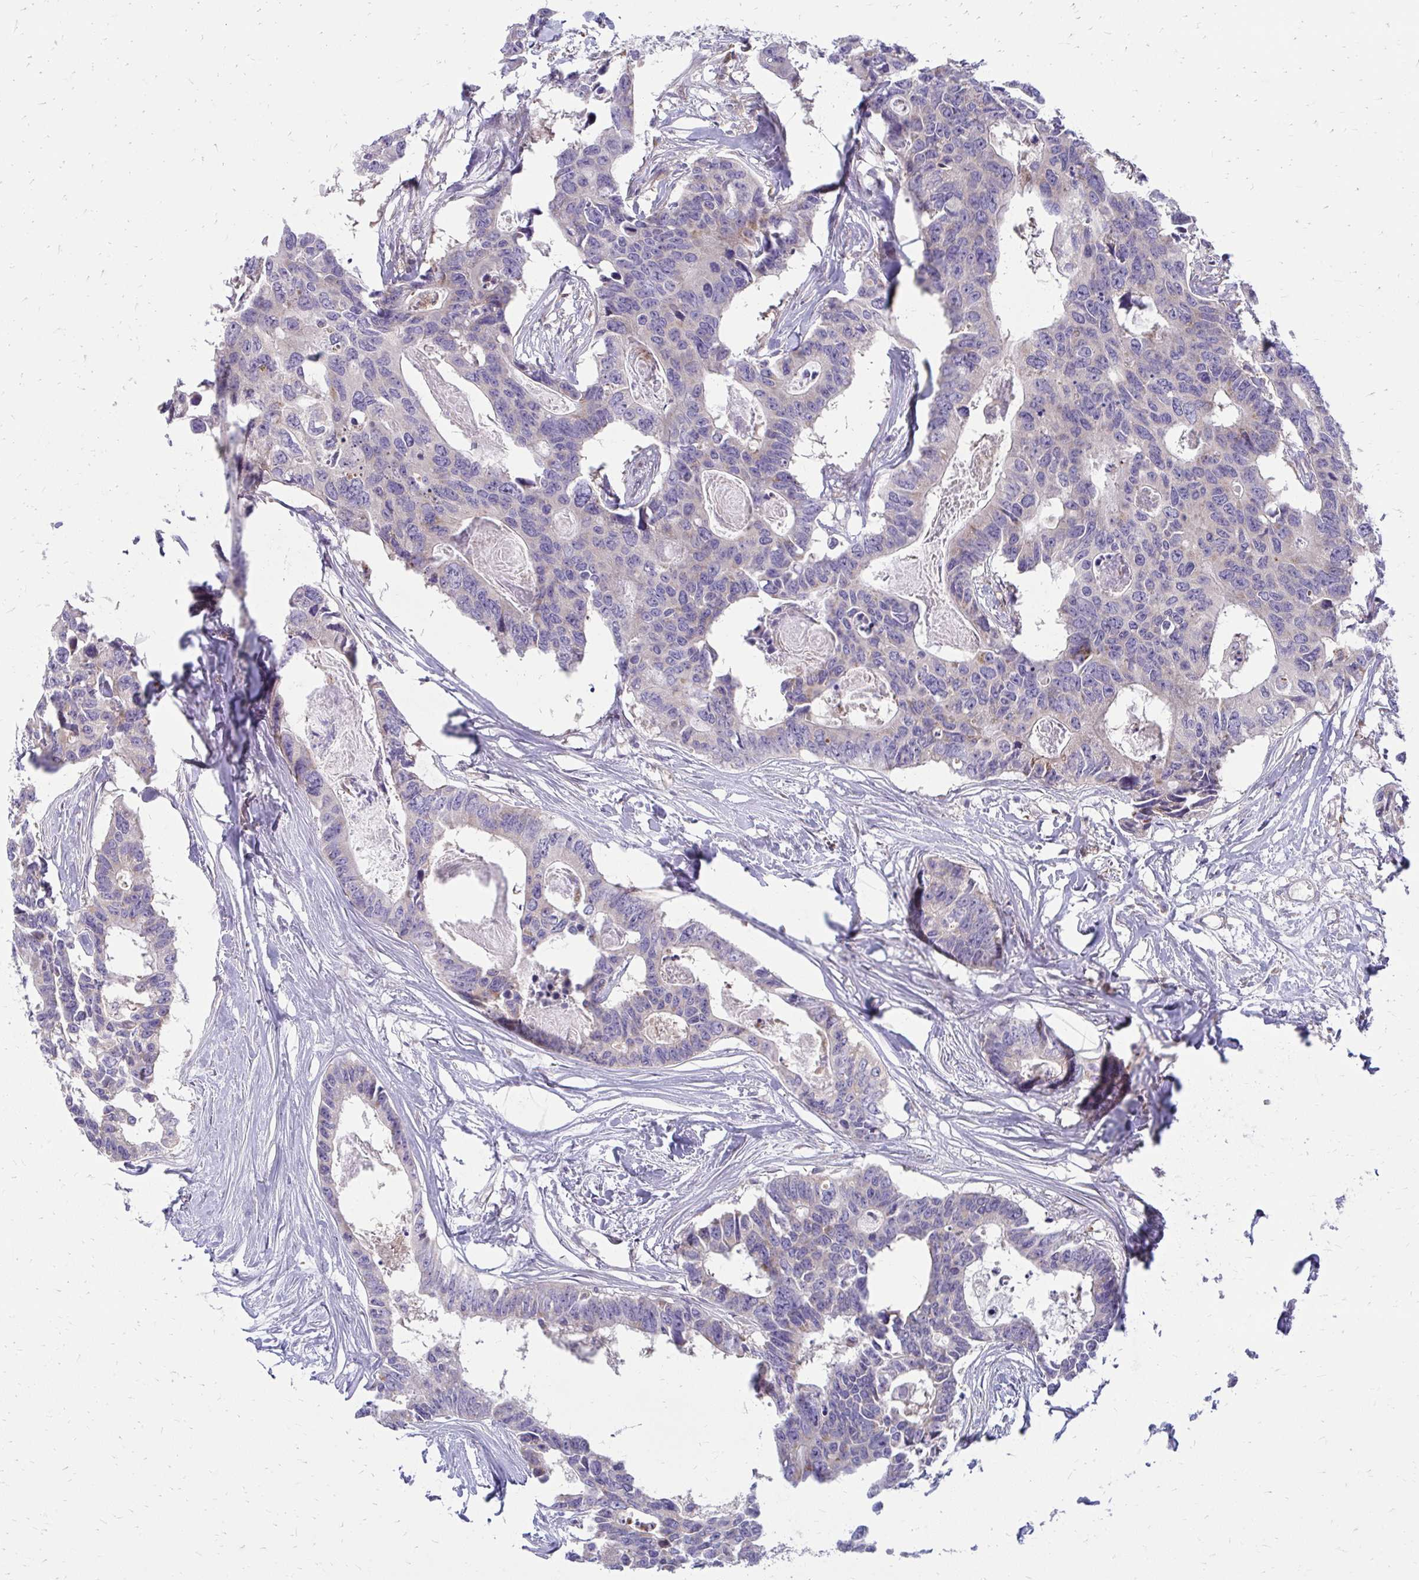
{"staining": {"intensity": "moderate", "quantity": "<25%", "location": "cytoplasmic/membranous"}, "tissue": "colorectal cancer", "cell_type": "Tumor cells", "image_type": "cancer", "snomed": [{"axis": "morphology", "description": "Adenocarcinoma, NOS"}, {"axis": "topography", "description": "Rectum"}], "caption": "Colorectal cancer (adenocarcinoma) tissue demonstrates moderate cytoplasmic/membranous staining in approximately <25% of tumor cells The staining is performed using DAB (3,3'-diaminobenzidine) brown chromogen to label protein expression. The nuclei are counter-stained blue using hematoxylin.", "gene": "ASAP1", "patient": {"sex": "male", "age": 57}}